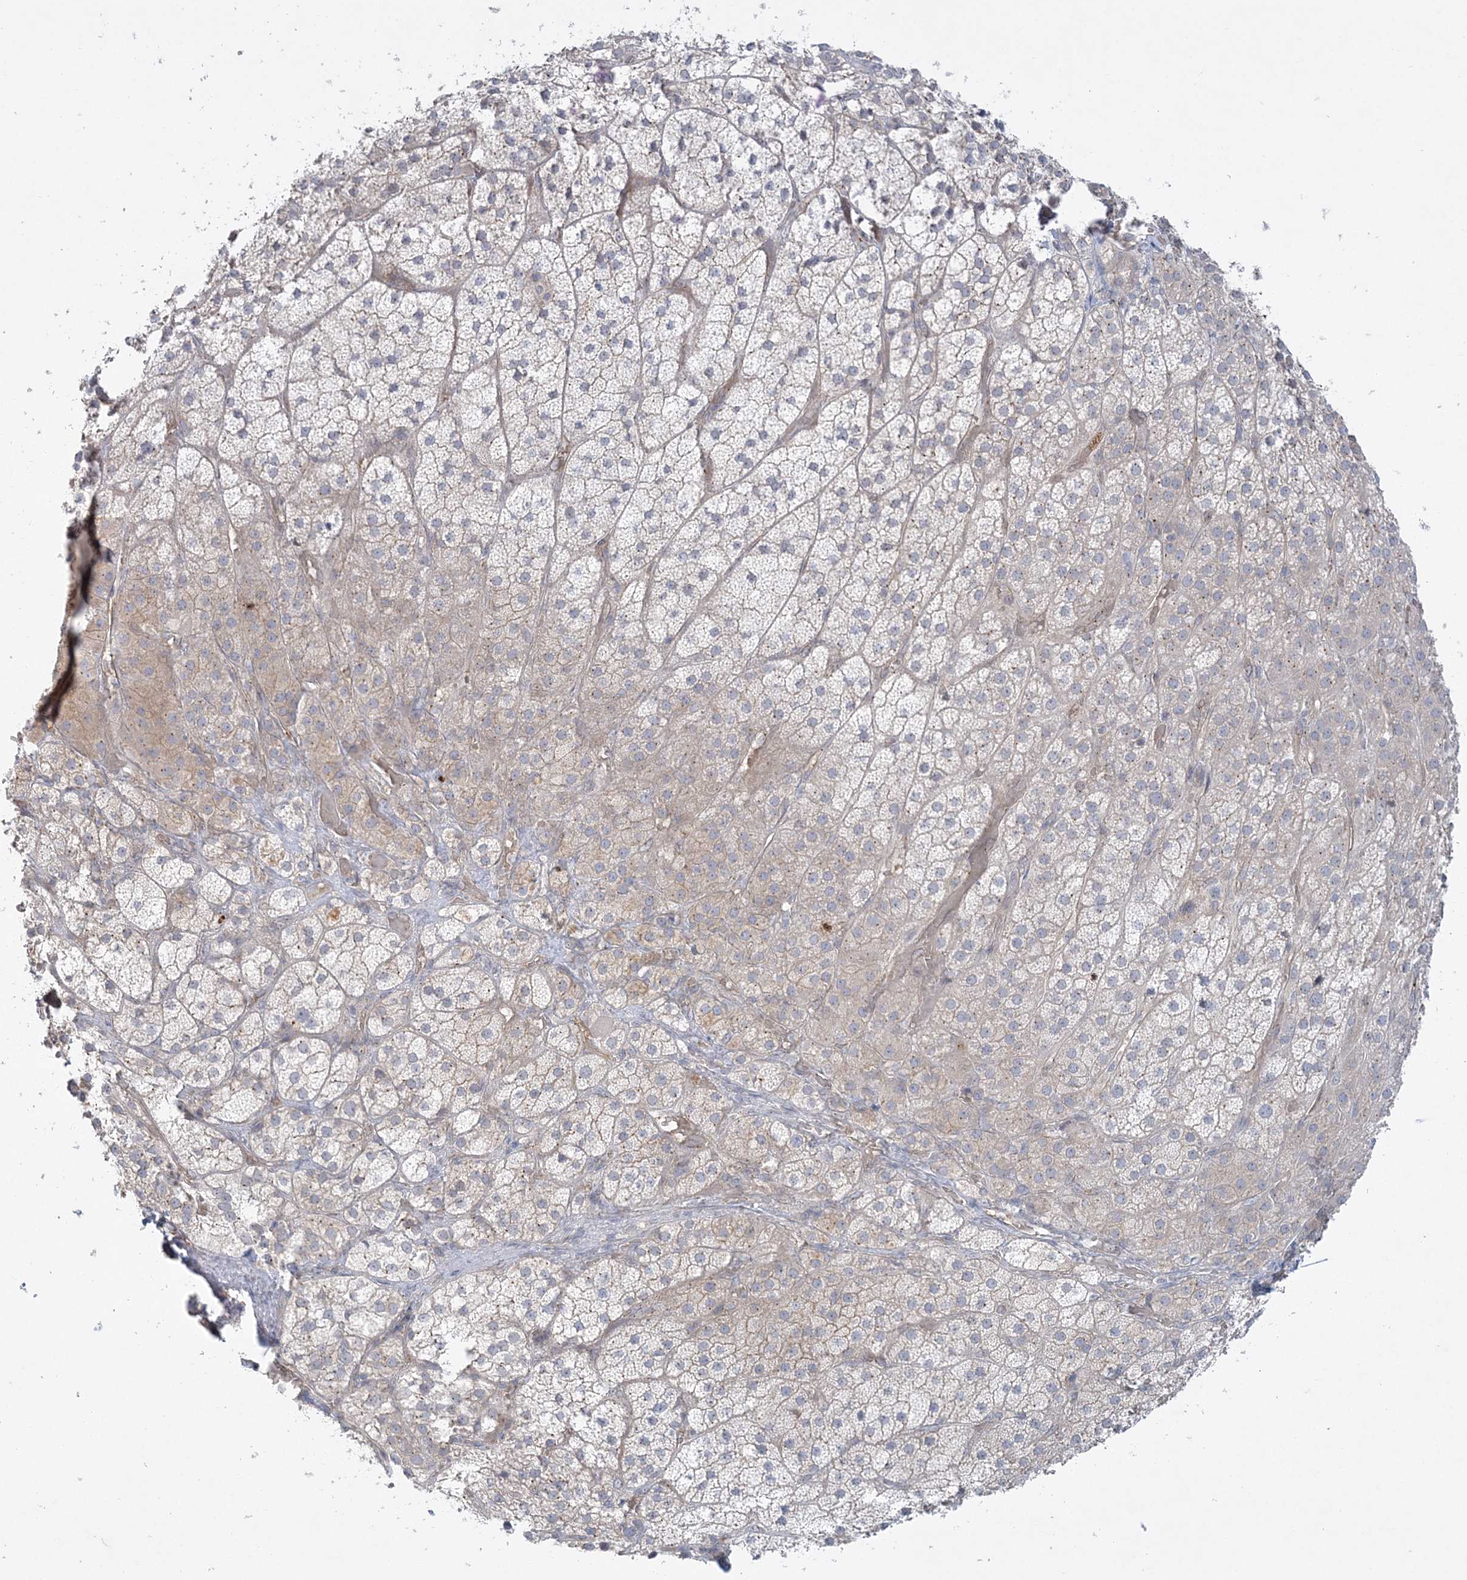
{"staining": {"intensity": "weak", "quantity": "25%-75%", "location": "cytoplasmic/membranous"}, "tissue": "adrenal gland", "cell_type": "Glandular cells", "image_type": "normal", "snomed": [{"axis": "morphology", "description": "Normal tissue, NOS"}, {"axis": "topography", "description": "Adrenal gland"}], "caption": "Glandular cells show low levels of weak cytoplasmic/membranous positivity in approximately 25%-75% of cells in unremarkable human adrenal gland.", "gene": "ADAMTS12", "patient": {"sex": "male", "age": 57}}